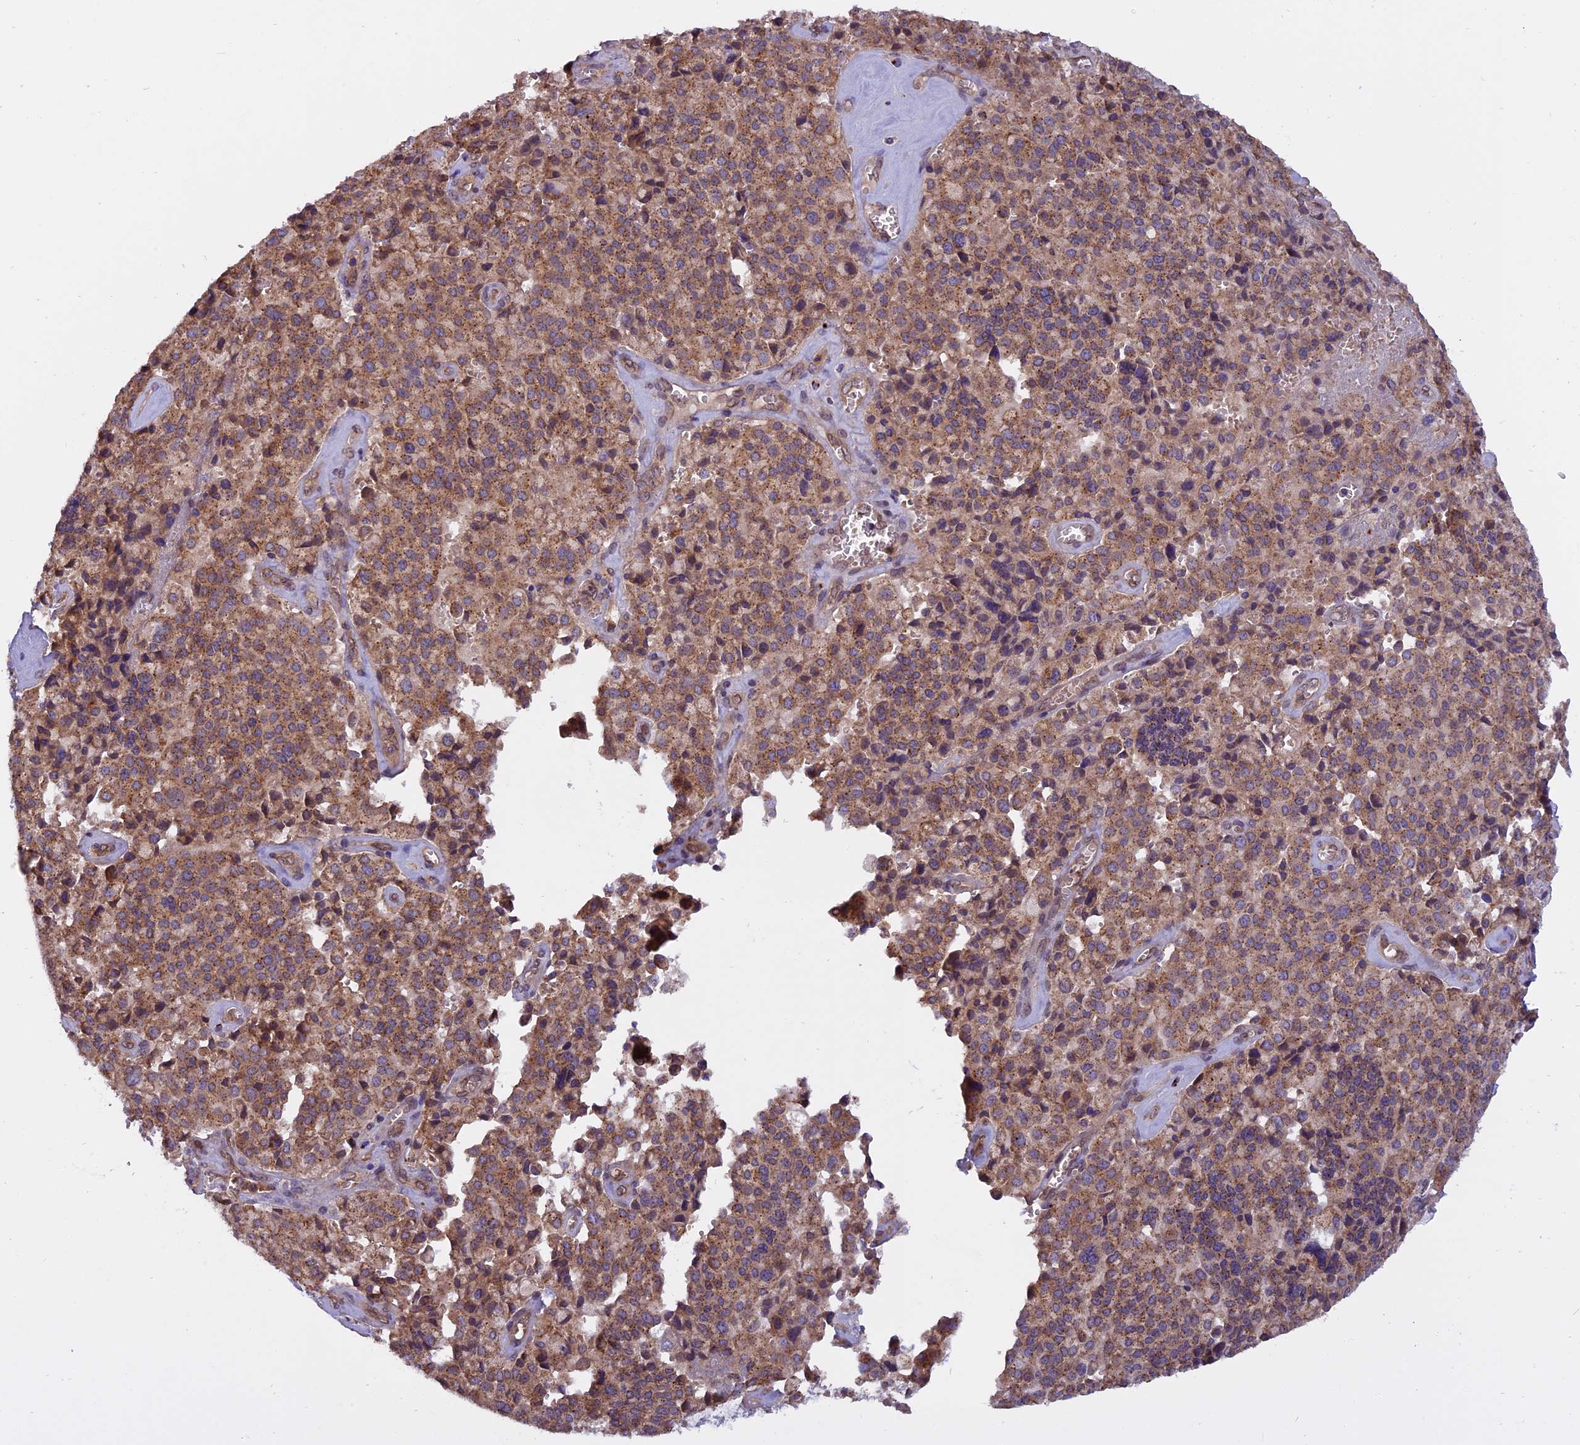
{"staining": {"intensity": "moderate", "quantity": ">75%", "location": "cytoplasmic/membranous"}, "tissue": "pancreatic cancer", "cell_type": "Tumor cells", "image_type": "cancer", "snomed": [{"axis": "morphology", "description": "Adenocarcinoma, NOS"}, {"axis": "topography", "description": "Pancreas"}], "caption": "Immunohistochemistry histopathology image of neoplastic tissue: human pancreatic cancer (adenocarcinoma) stained using IHC demonstrates medium levels of moderate protein expression localized specifically in the cytoplasmic/membranous of tumor cells, appearing as a cytoplasmic/membranous brown color.", "gene": "CHMP2A", "patient": {"sex": "male", "age": 65}}